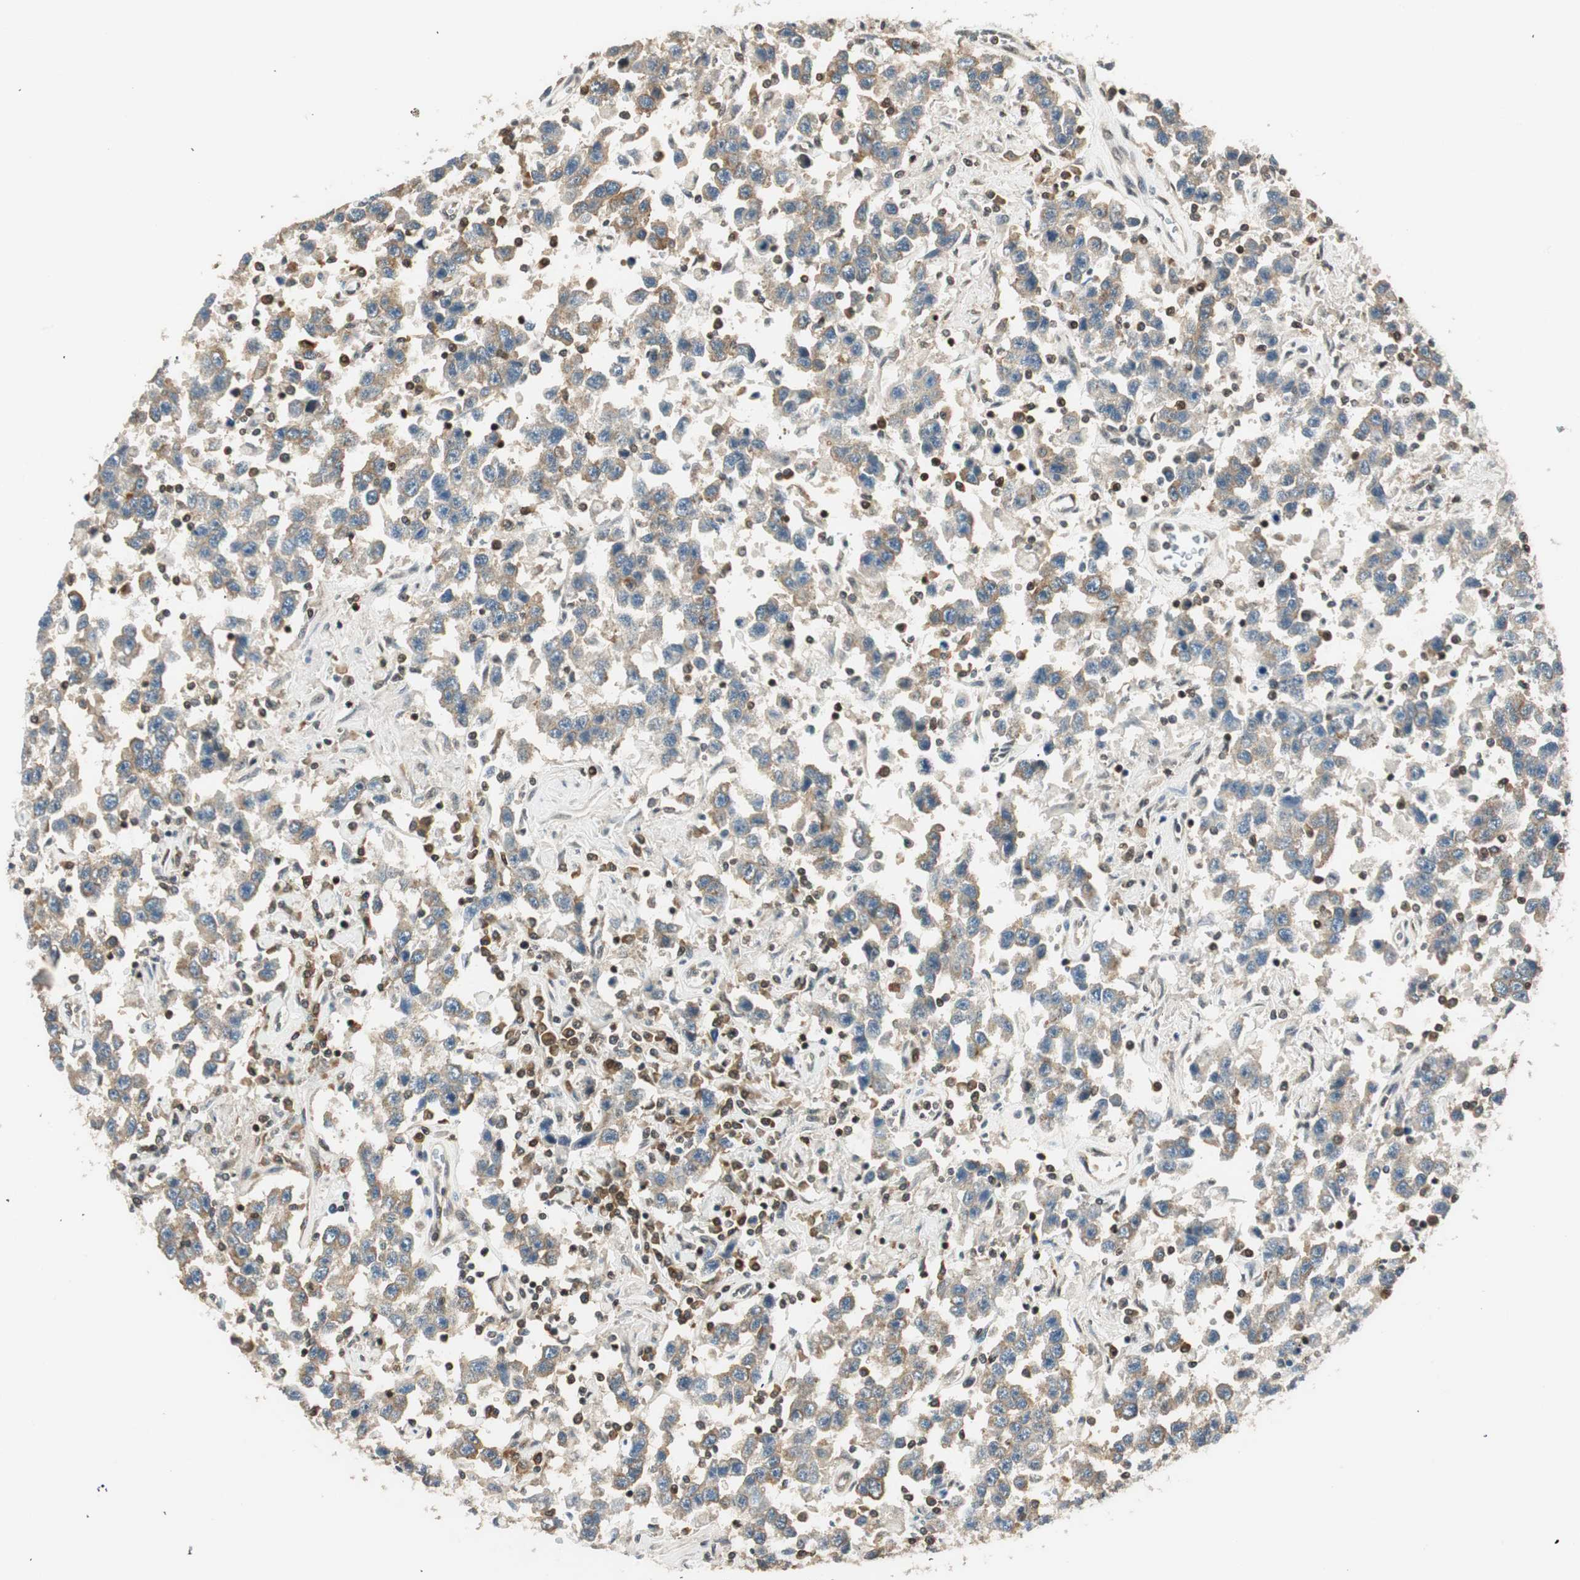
{"staining": {"intensity": "weak", "quantity": "25%-75%", "location": "cytoplasmic/membranous"}, "tissue": "testis cancer", "cell_type": "Tumor cells", "image_type": "cancer", "snomed": [{"axis": "morphology", "description": "Seminoma, NOS"}, {"axis": "topography", "description": "Testis"}], "caption": "The micrograph shows a brown stain indicating the presence of a protein in the cytoplasmic/membranous of tumor cells in testis seminoma.", "gene": "RING1", "patient": {"sex": "male", "age": 41}}